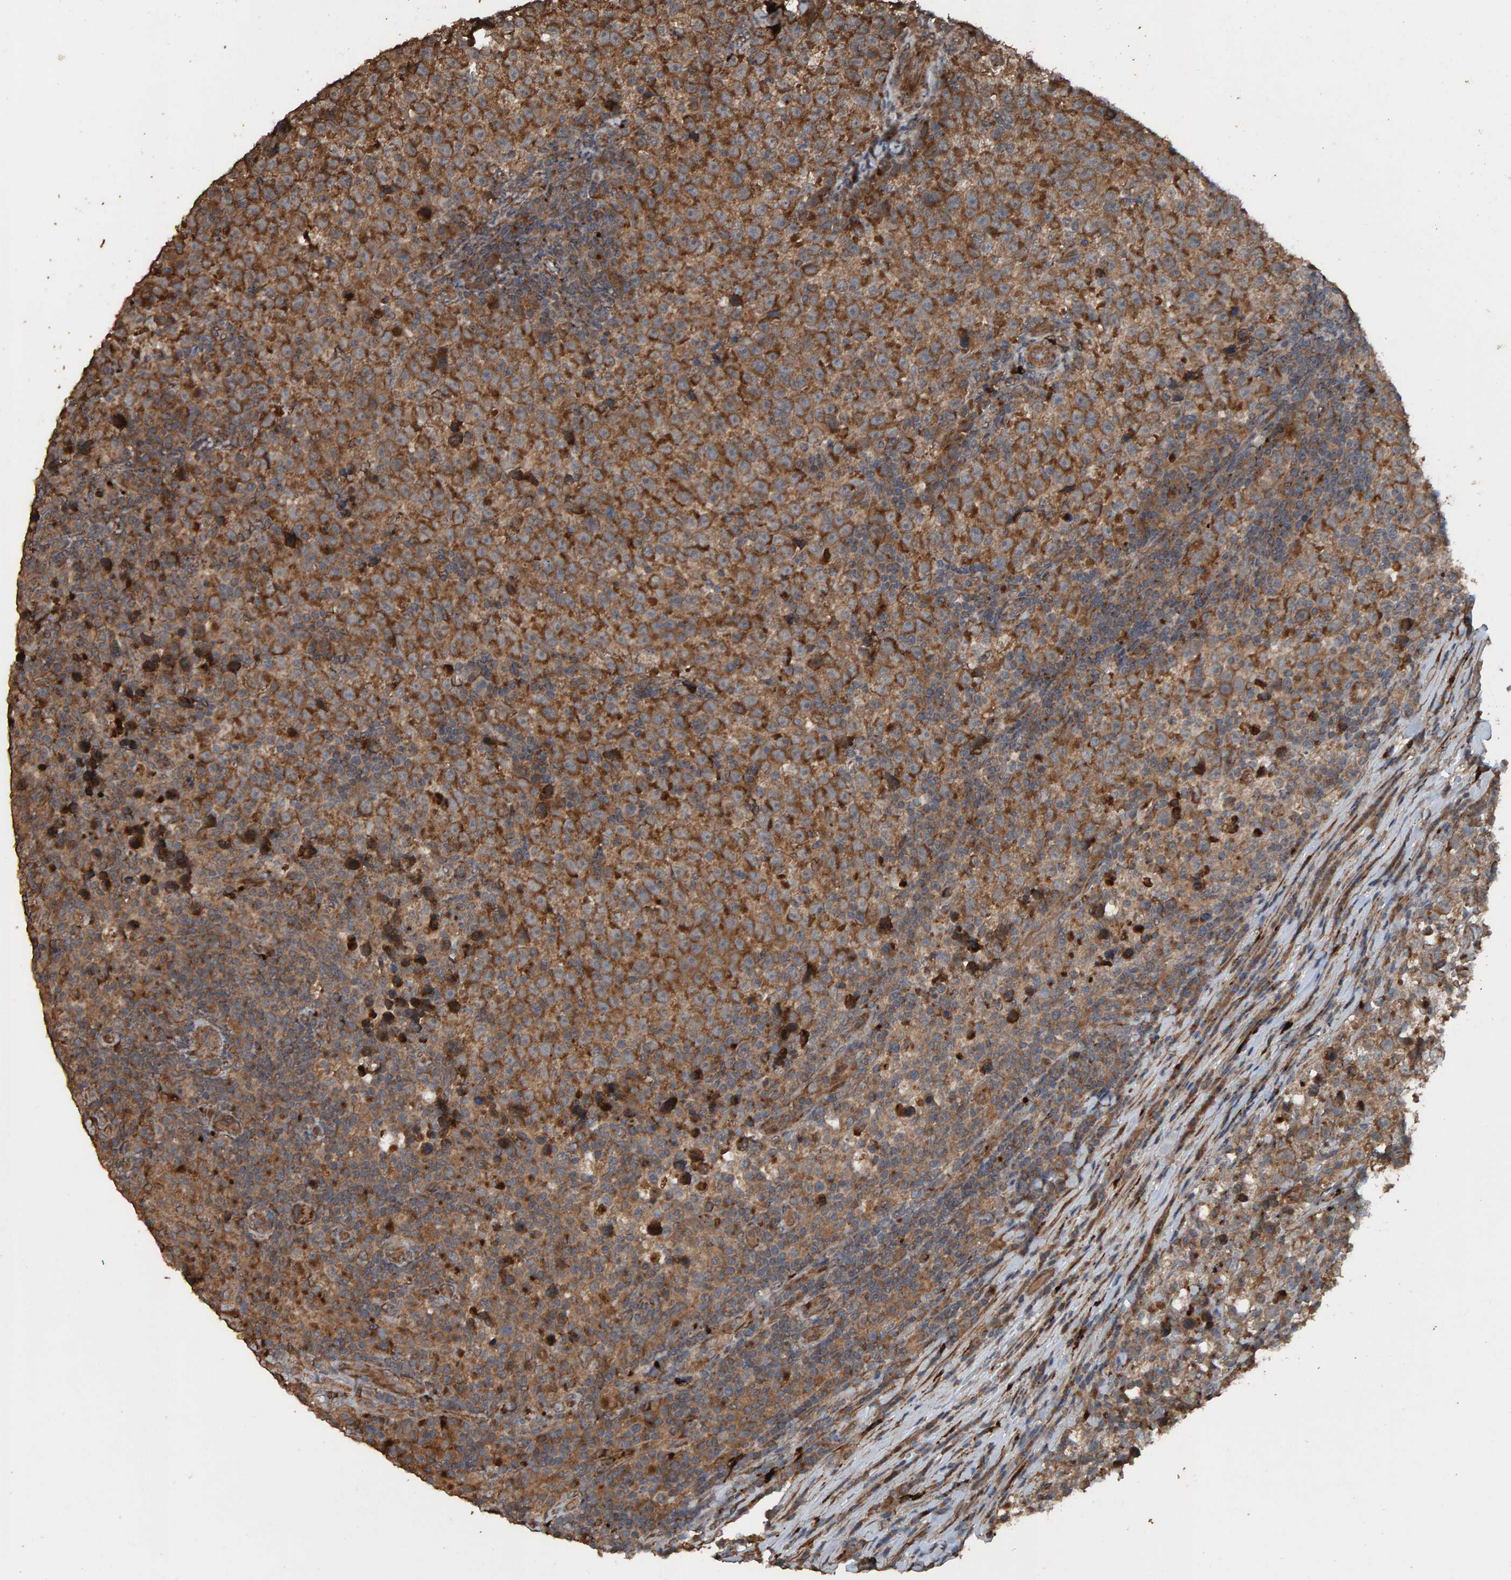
{"staining": {"intensity": "strong", "quantity": ">75%", "location": "cytoplasmic/membranous"}, "tissue": "testis cancer", "cell_type": "Tumor cells", "image_type": "cancer", "snomed": [{"axis": "morphology", "description": "Normal tissue, NOS"}, {"axis": "morphology", "description": "Seminoma, NOS"}, {"axis": "topography", "description": "Testis"}], "caption": "High-power microscopy captured an immunohistochemistry (IHC) image of testis cancer (seminoma), revealing strong cytoplasmic/membranous expression in approximately >75% of tumor cells. The protein of interest is shown in brown color, while the nuclei are stained blue.", "gene": "DUS1L", "patient": {"sex": "male", "age": 43}}